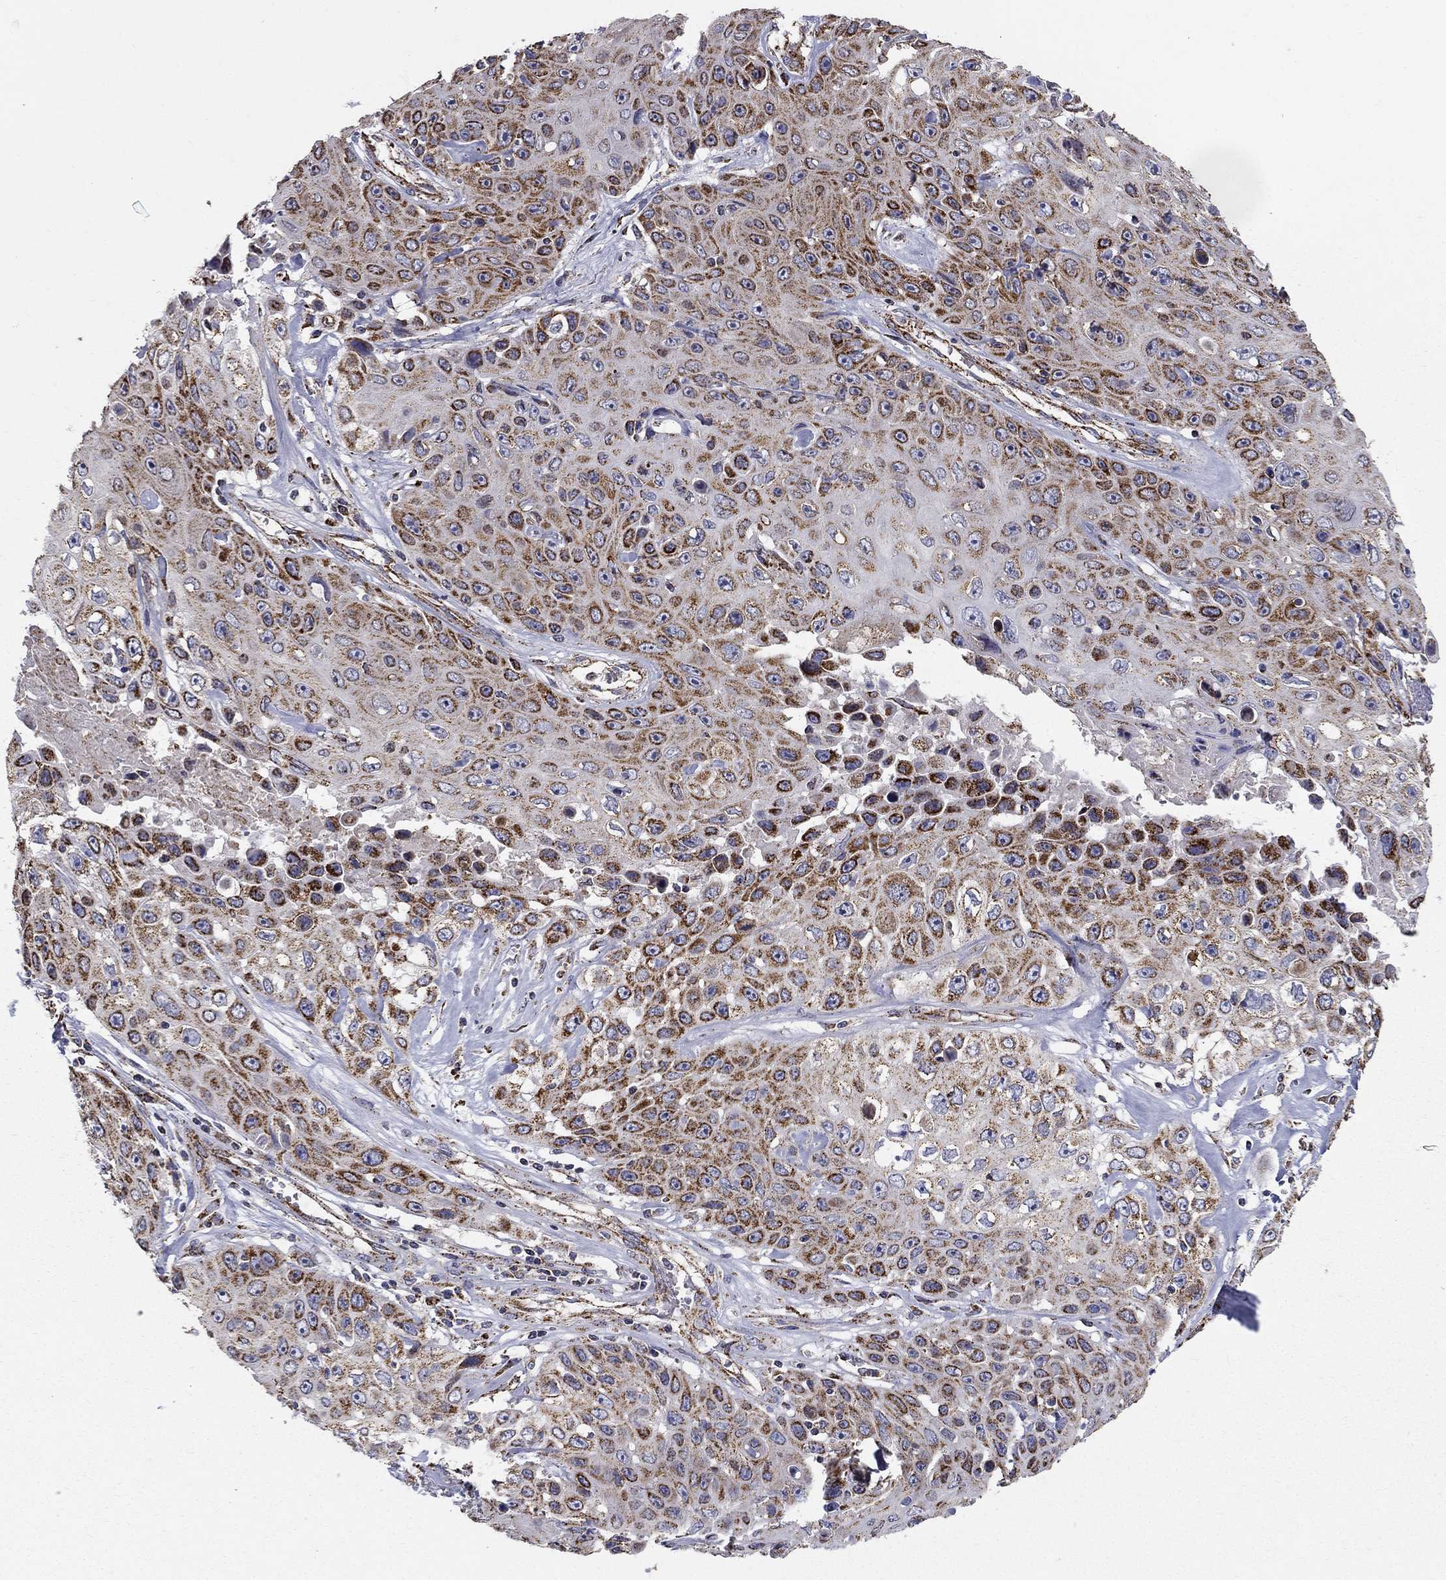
{"staining": {"intensity": "strong", "quantity": "25%-75%", "location": "cytoplasmic/membranous"}, "tissue": "skin cancer", "cell_type": "Tumor cells", "image_type": "cancer", "snomed": [{"axis": "morphology", "description": "Squamous cell carcinoma, NOS"}, {"axis": "topography", "description": "Skin"}], "caption": "Immunohistochemical staining of skin squamous cell carcinoma exhibits high levels of strong cytoplasmic/membranous protein staining in approximately 25%-75% of tumor cells.", "gene": "GCSH", "patient": {"sex": "male", "age": 82}}